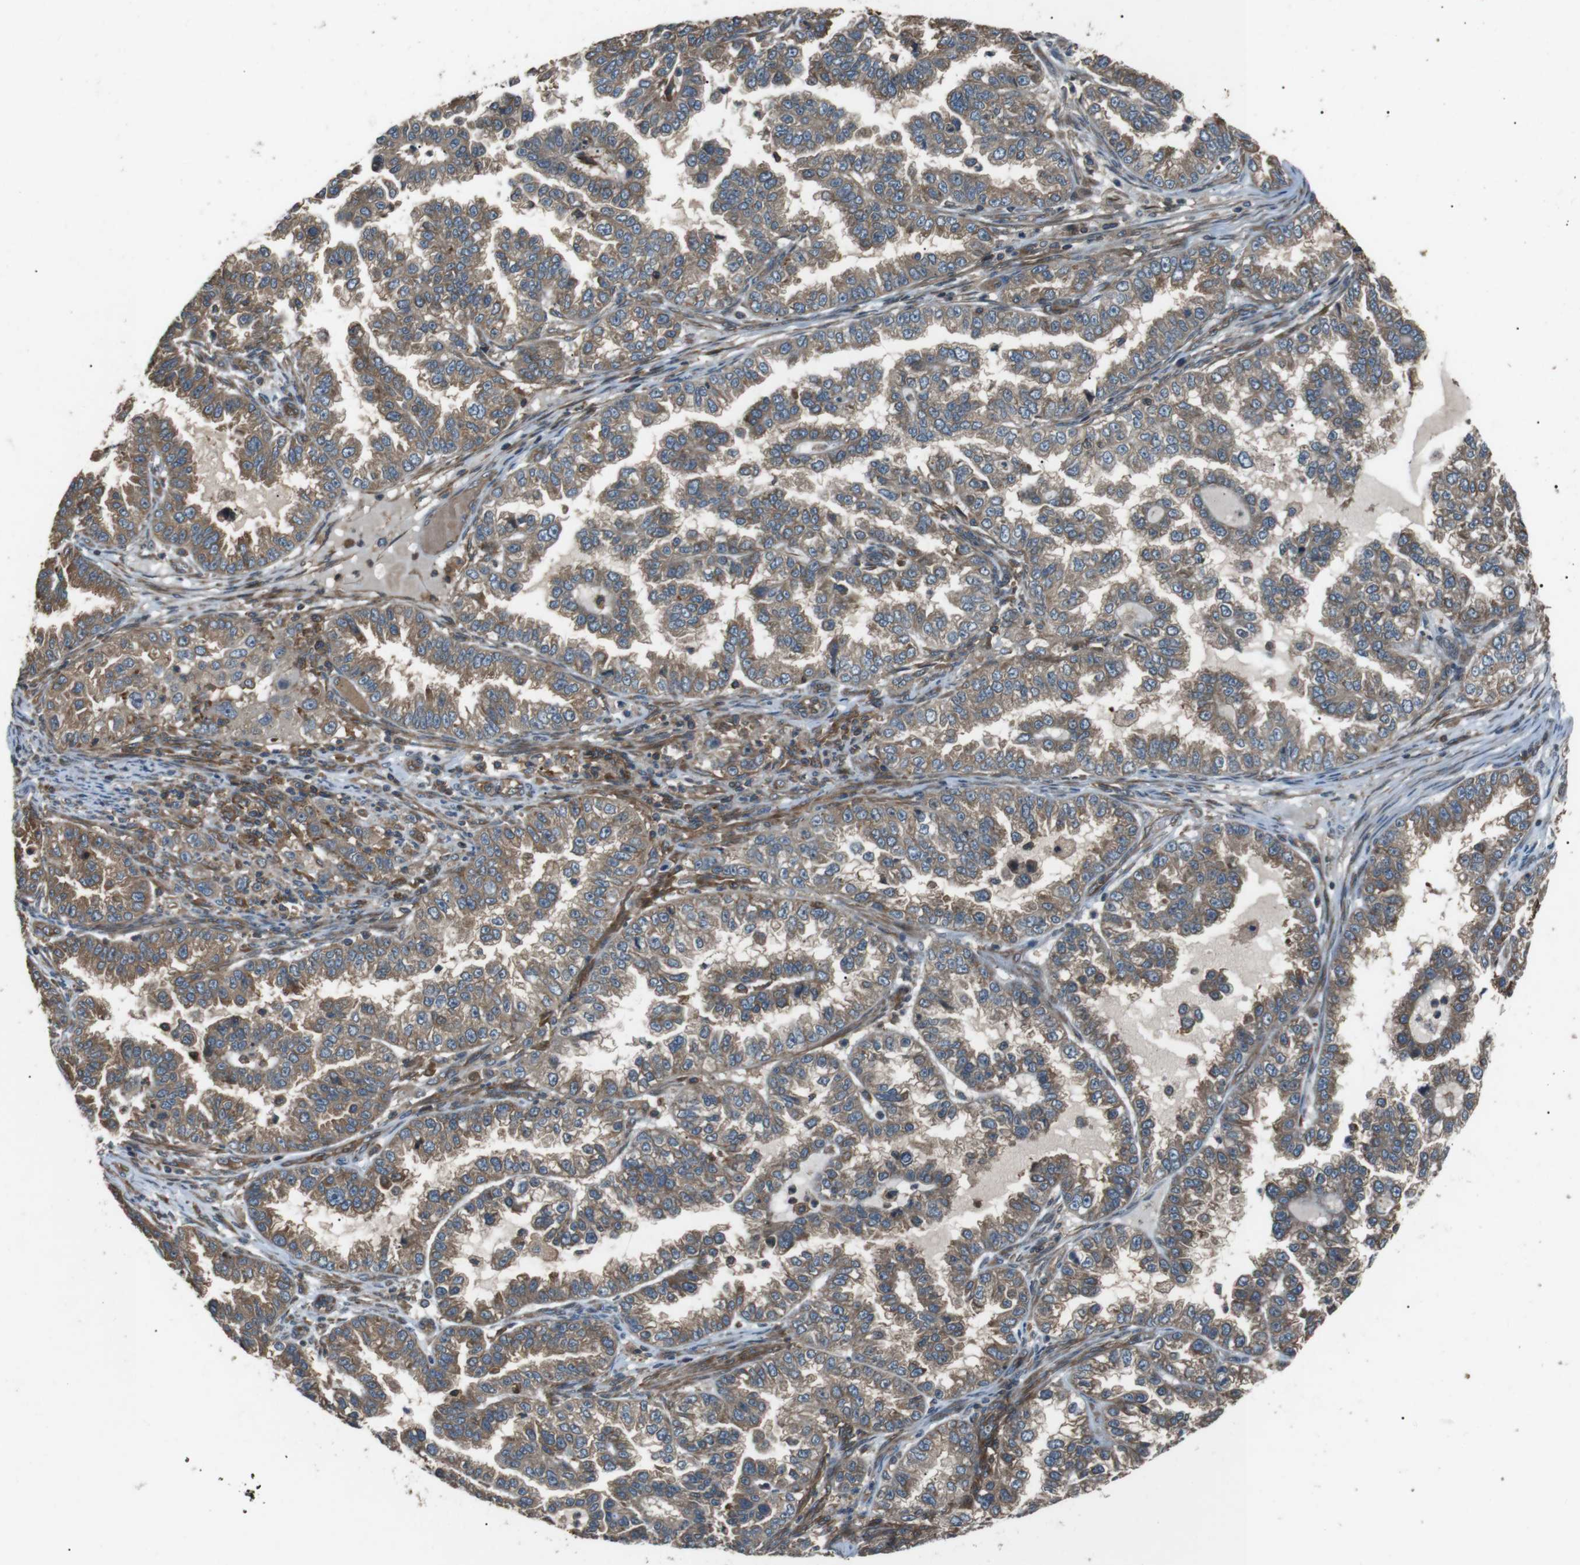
{"staining": {"intensity": "moderate", "quantity": ">75%", "location": "cytoplasmic/membranous"}, "tissue": "endometrial cancer", "cell_type": "Tumor cells", "image_type": "cancer", "snomed": [{"axis": "morphology", "description": "Adenocarcinoma, NOS"}, {"axis": "topography", "description": "Endometrium"}], "caption": "Immunohistochemistry of human endometrial adenocarcinoma demonstrates medium levels of moderate cytoplasmic/membranous staining in about >75% of tumor cells. (DAB IHC, brown staining for protein, blue staining for nuclei).", "gene": "GPR161", "patient": {"sex": "female", "age": 85}}